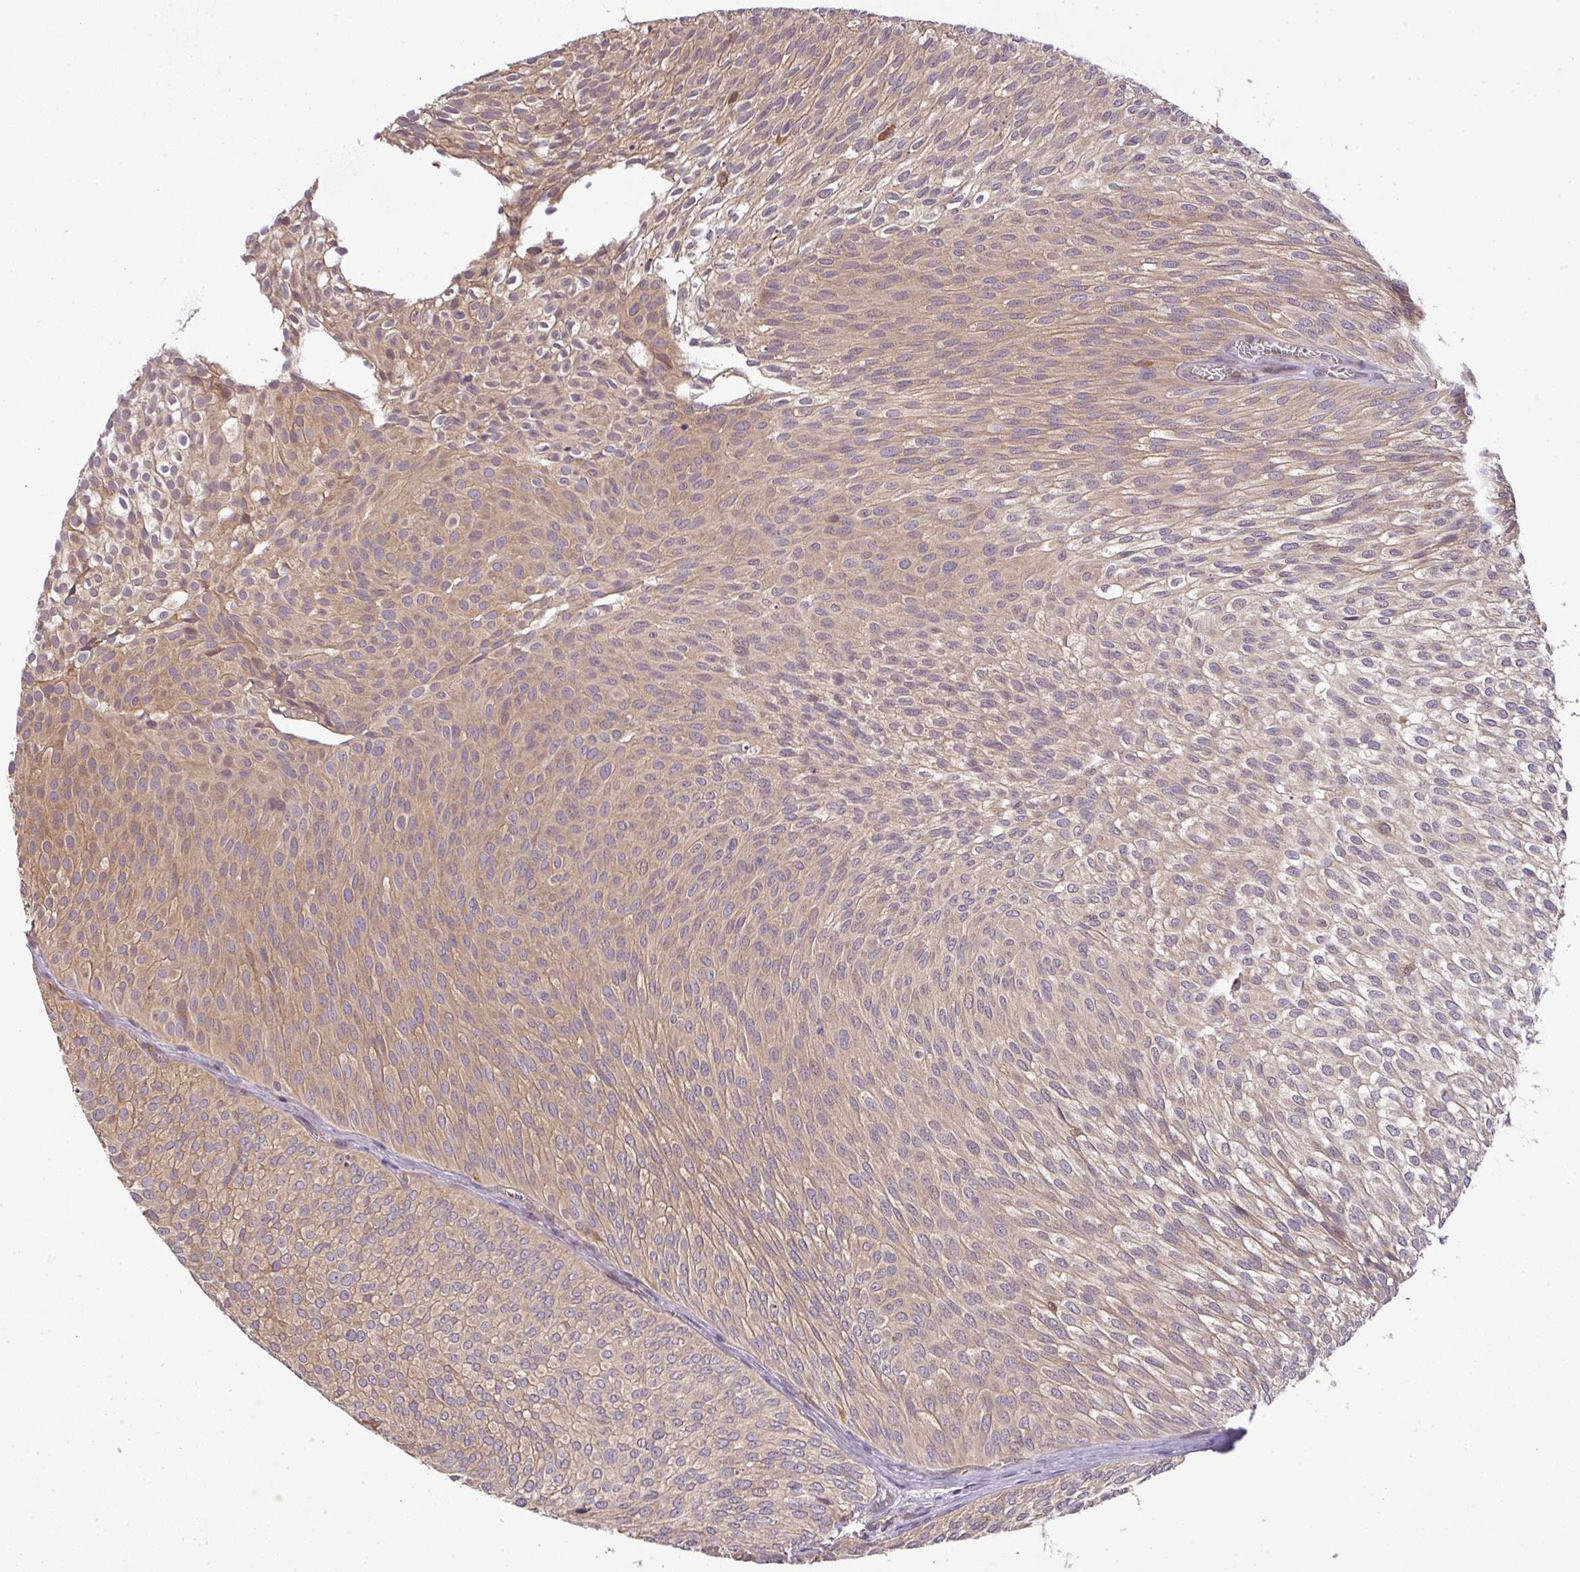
{"staining": {"intensity": "weak", "quantity": "25%-75%", "location": "cytoplasmic/membranous"}, "tissue": "urothelial cancer", "cell_type": "Tumor cells", "image_type": "cancer", "snomed": [{"axis": "morphology", "description": "Urothelial carcinoma, Low grade"}, {"axis": "topography", "description": "Urinary bladder"}], "caption": "IHC photomicrograph of neoplastic tissue: human urothelial cancer stained using immunohistochemistry demonstrates low levels of weak protein expression localized specifically in the cytoplasmic/membranous of tumor cells, appearing as a cytoplasmic/membranous brown color.", "gene": "TCL1B", "patient": {"sex": "male", "age": 91}}